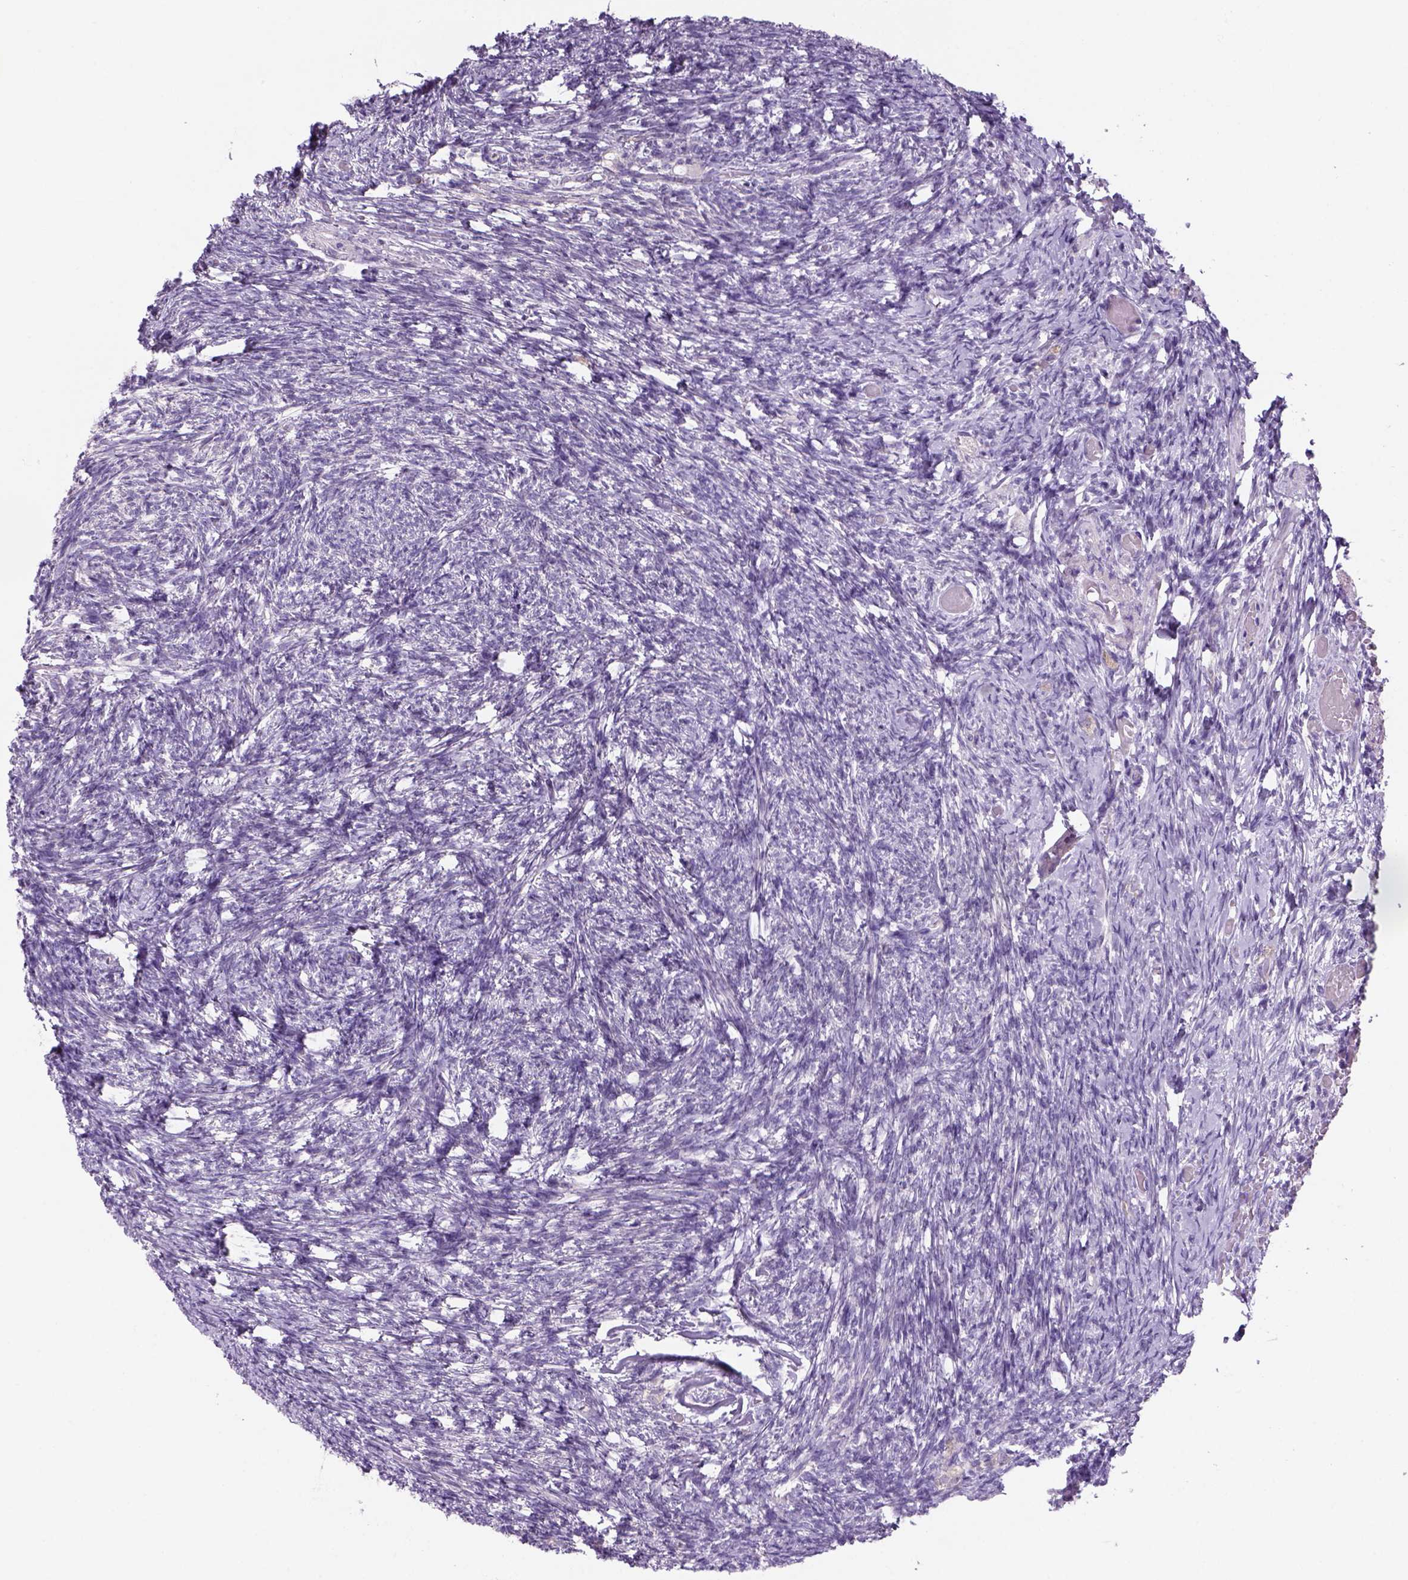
{"staining": {"intensity": "negative", "quantity": "none", "location": "none"}, "tissue": "ovary", "cell_type": "Ovarian stroma cells", "image_type": "normal", "snomed": [{"axis": "morphology", "description": "Normal tissue, NOS"}, {"axis": "topography", "description": "Ovary"}], "caption": "Immunohistochemical staining of normal human ovary displays no significant positivity in ovarian stroma cells. (DAB immunohistochemistry (IHC) visualized using brightfield microscopy, high magnification).", "gene": "ADGRV1", "patient": {"sex": "female", "age": 72}}